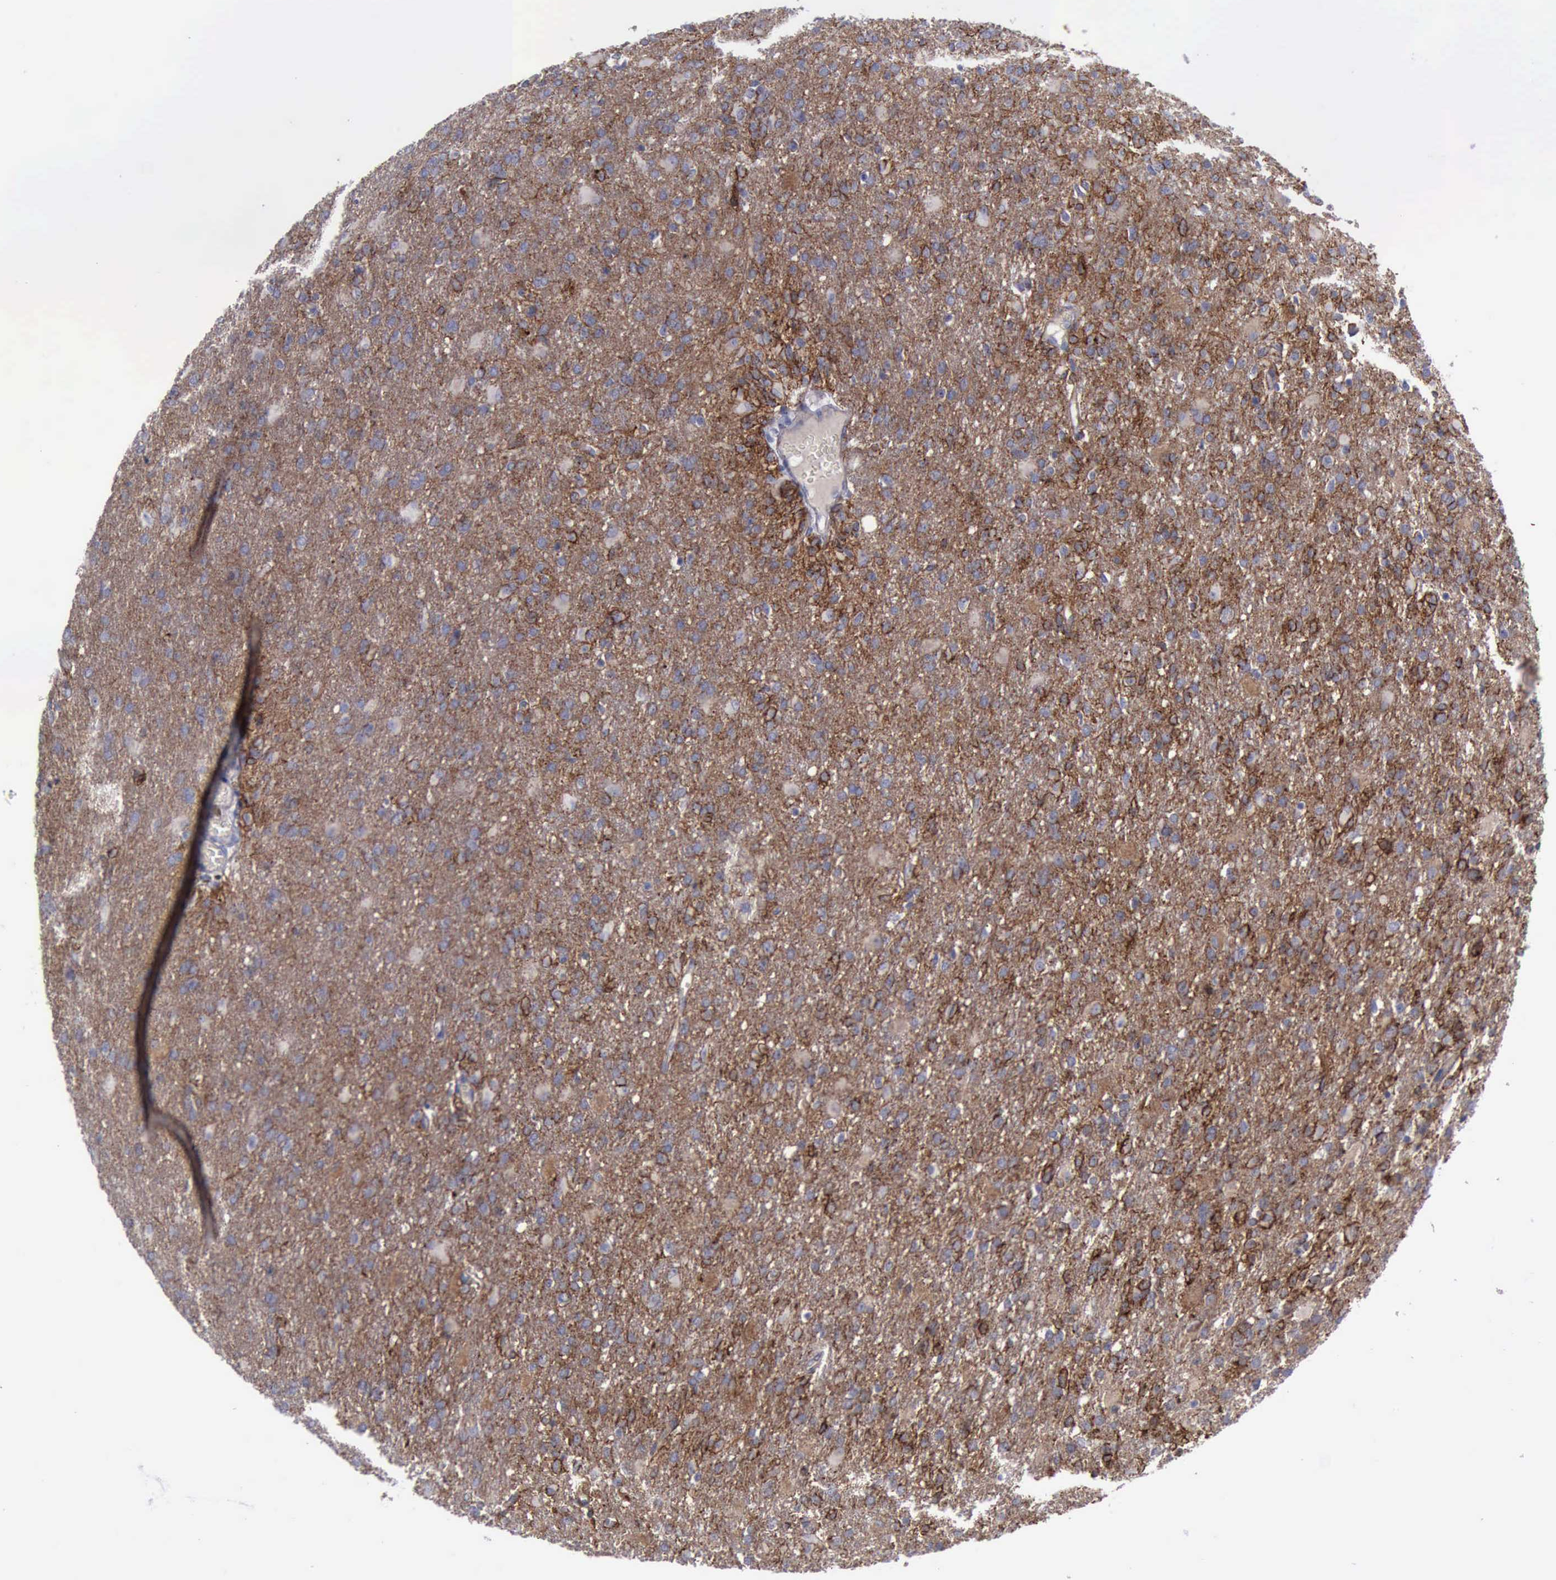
{"staining": {"intensity": "moderate", "quantity": ">75%", "location": "cytoplasmic/membranous"}, "tissue": "glioma", "cell_type": "Tumor cells", "image_type": "cancer", "snomed": [{"axis": "morphology", "description": "Glioma, malignant, High grade"}, {"axis": "topography", "description": "Brain"}], "caption": "An immunohistochemistry (IHC) micrograph of tumor tissue is shown. Protein staining in brown labels moderate cytoplasmic/membranous positivity in glioma within tumor cells. The staining was performed using DAB (3,3'-diaminobenzidine) to visualize the protein expression in brown, while the nuclei were stained in blue with hematoxylin (Magnification: 20x).", "gene": "CDH2", "patient": {"sex": "male", "age": 68}}